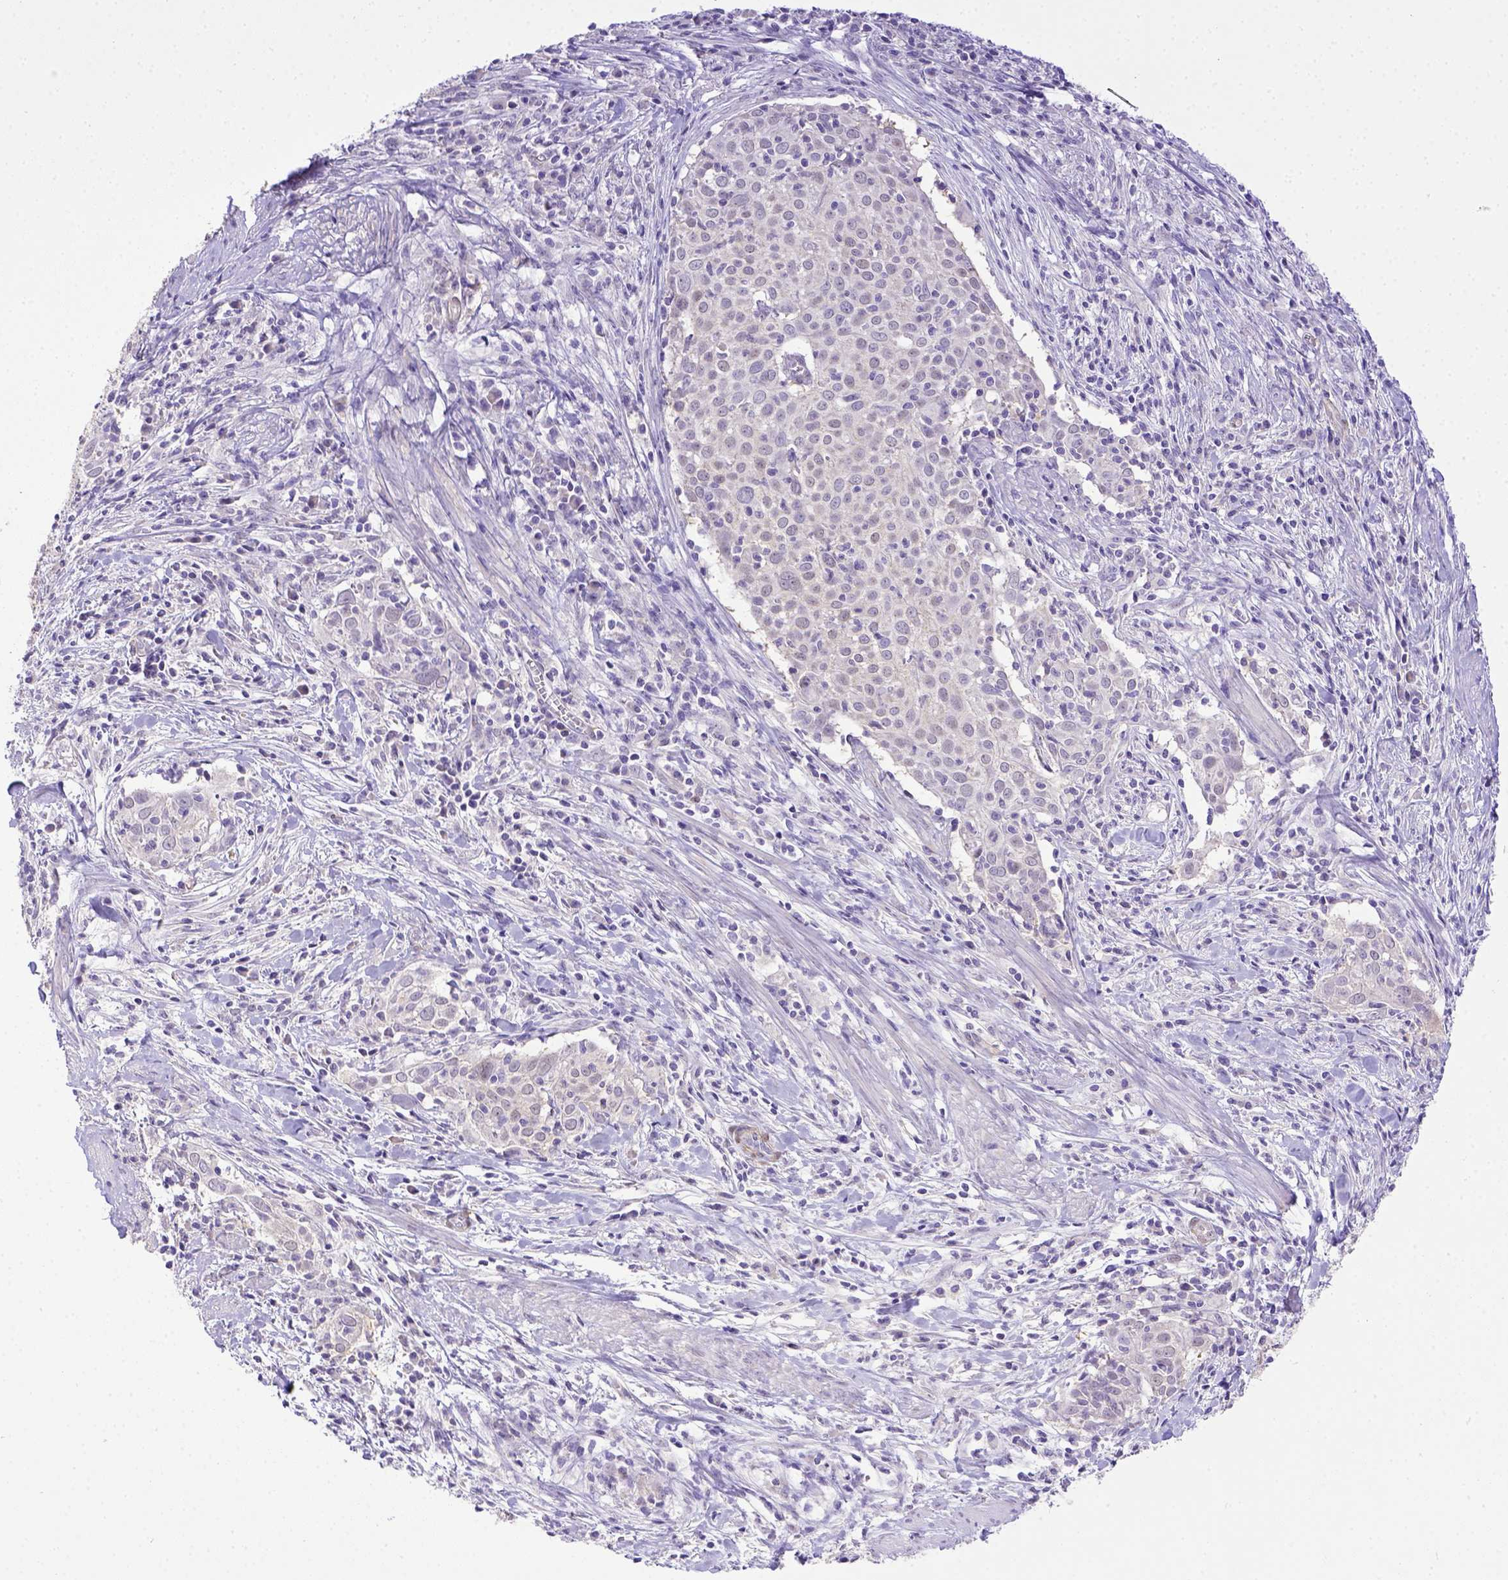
{"staining": {"intensity": "weak", "quantity": "25%-75%", "location": "cytoplasmic/membranous"}, "tissue": "cervical cancer", "cell_type": "Tumor cells", "image_type": "cancer", "snomed": [{"axis": "morphology", "description": "Squamous cell carcinoma, NOS"}, {"axis": "topography", "description": "Cervix"}], "caption": "IHC histopathology image of neoplastic tissue: cervical squamous cell carcinoma stained using immunohistochemistry reveals low levels of weak protein expression localized specifically in the cytoplasmic/membranous of tumor cells, appearing as a cytoplasmic/membranous brown color.", "gene": "BTN1A1", "patient": {"sex": "female", "age": 39}}